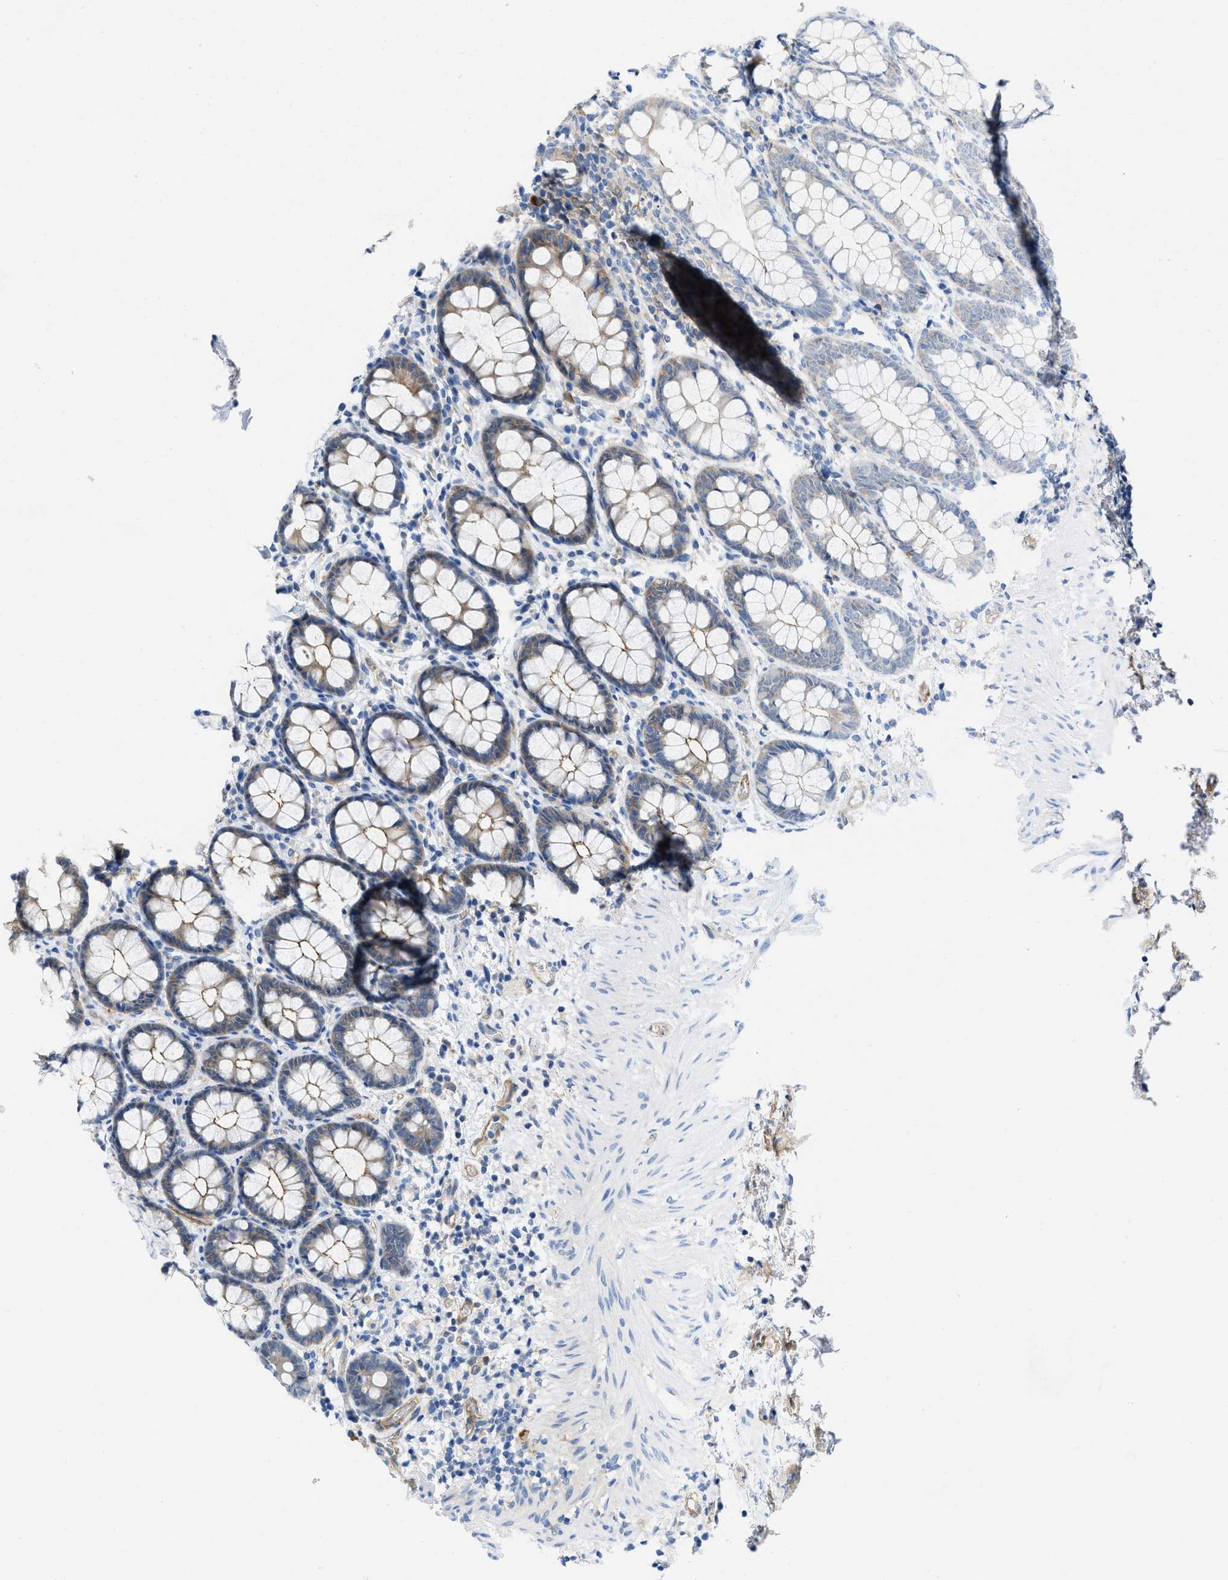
{"staining": {"intensity": "moderate", "quantity": "25%-75%", "location": "cytoplasmic/membranous"}, "tissue": "rectum", "cell_type": "Glandular cells", "image_type": "normal", "snomed": [{"axis": "morphology", "description": "Normal tissue, NOS"}, {"axis": "topography", "description": "Rectum"}], "caption": "IHC of benign human rectum demonstrates medium levels of moderate cytoplasmic/membranous expression in approximately 25%-75% of glandular cells.", "gene": "PDLIM5", "patient": {"sex": "male", "age": 92}}